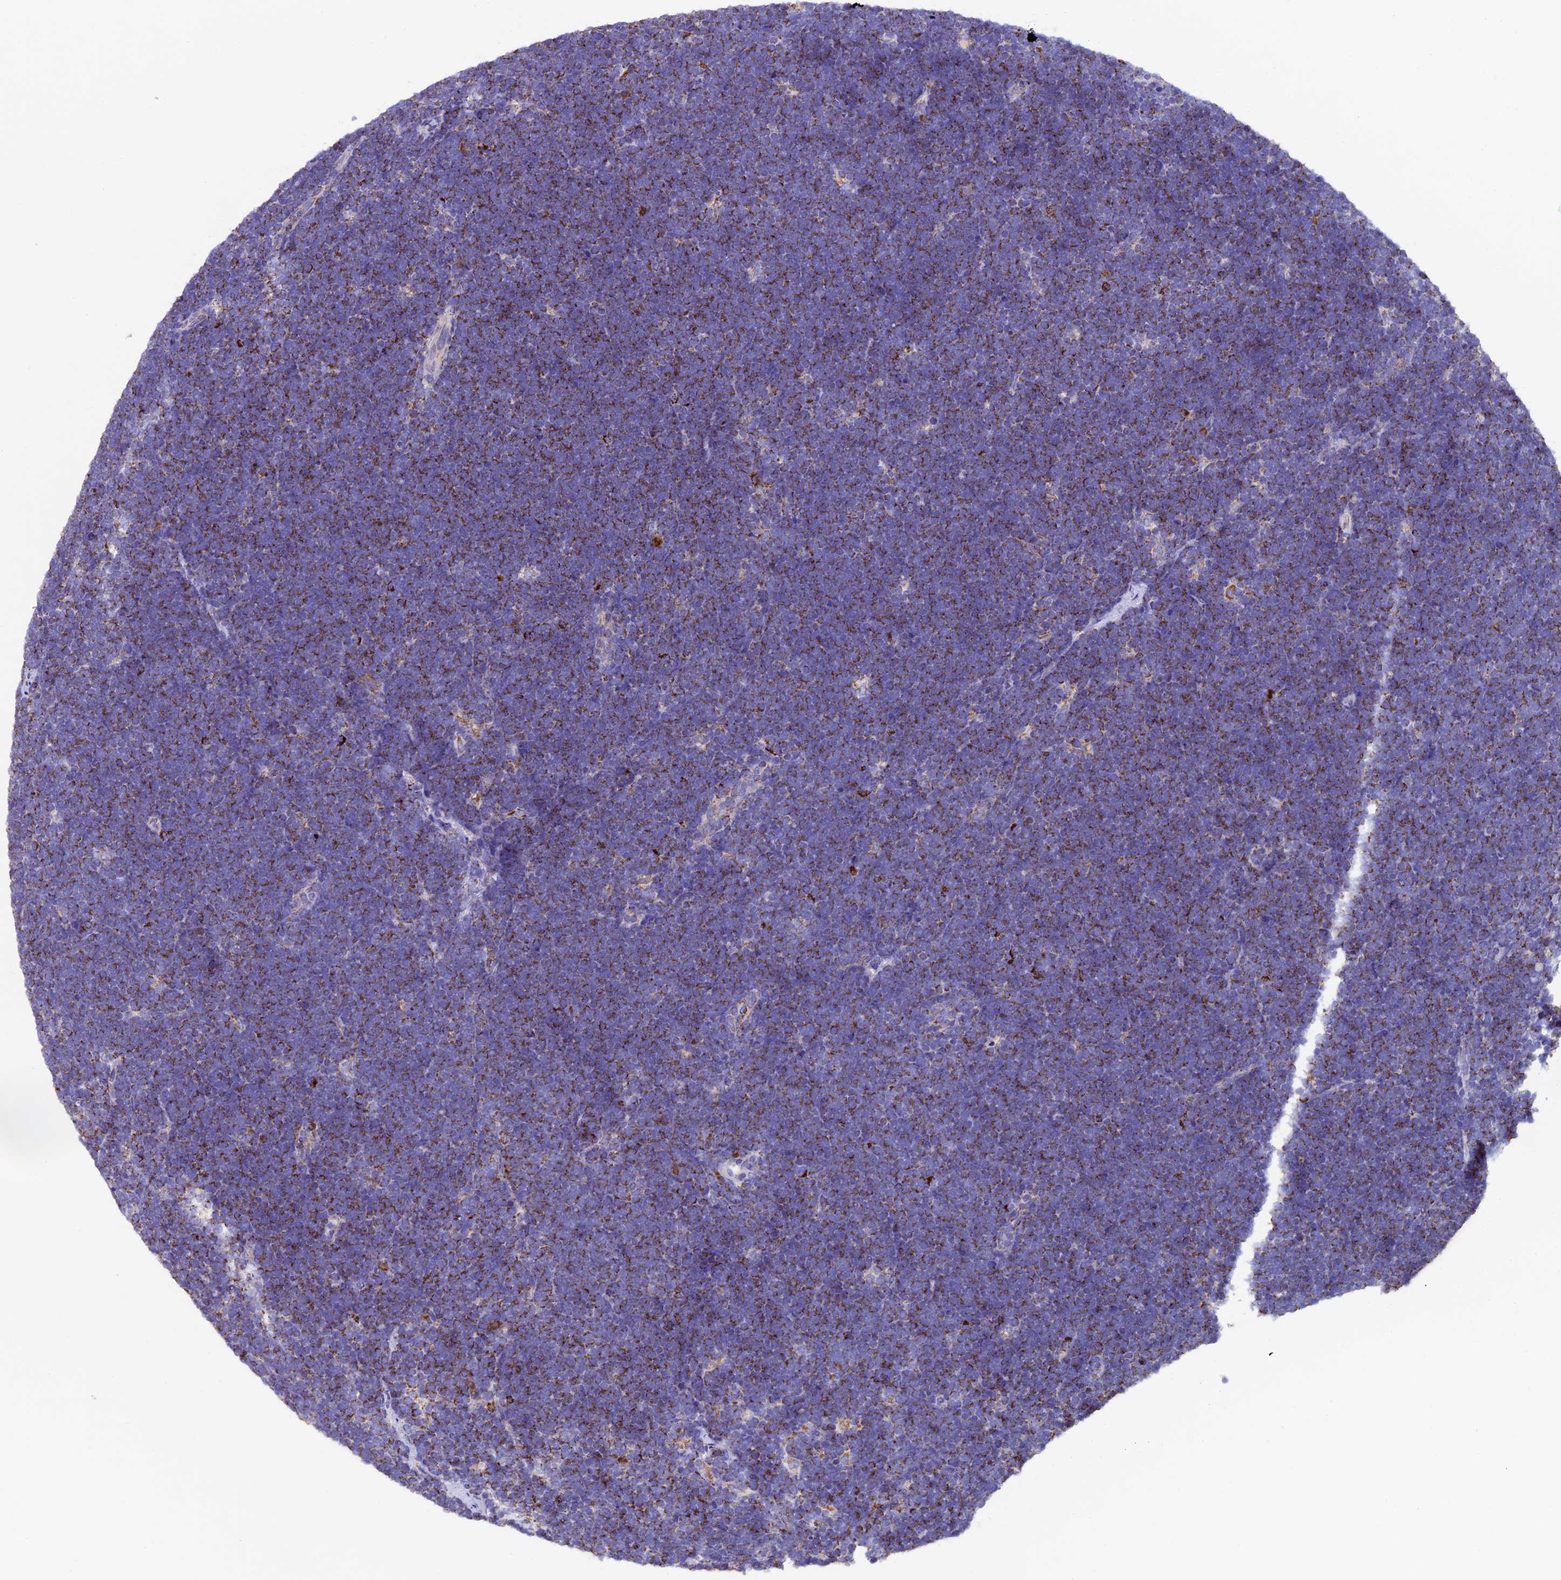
{"staining": {"intensity": "weak", "quantity": "25%-75%", "location": "cytoplasmic/membranous"}, "tissue": "lymphoma", "cell_type": "Tumor cells", "image_type": "cancer", "snomed": [{"axis": "morphology", "description": "Malignant lymphoma, non-Hodgkin's type, High grade"}, {"axis": "topography", "description": "Lymph node"}], "caption": "This photomicrograph shows immunohistochemistry staining of high-grade malignant lymphoma, non-Hodgkin's type, with low weak cytoplasmic/membranous expression in approximately 25%-75% of tumor cells.", "gene": "SLC8B1", "patient": {"sex": "male", "age": 13}}